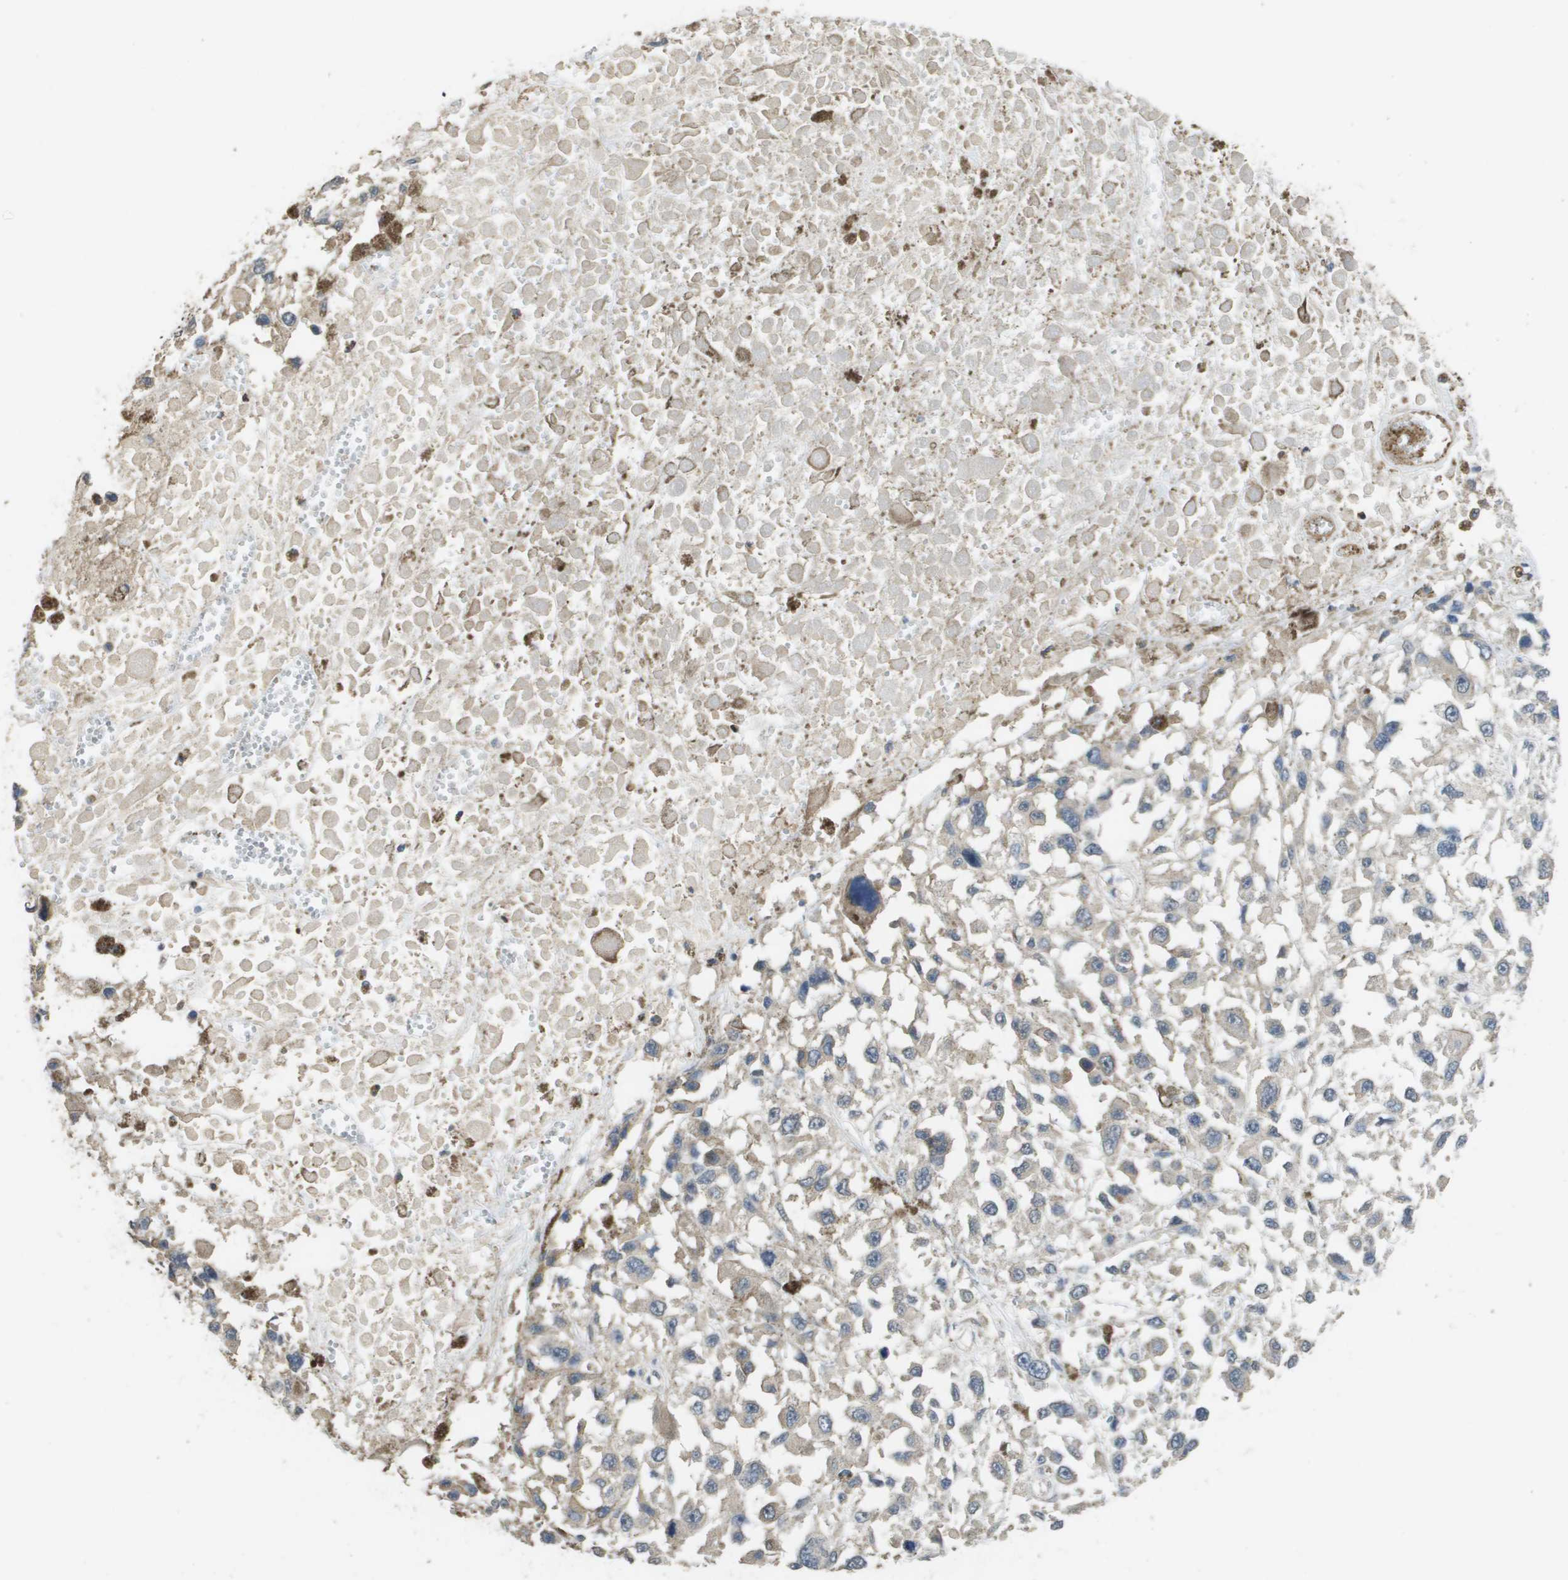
{"staining": {"intensity": "negative", "quantity": "none", "location": "none"}, "tissue": "melanoma", "cell_type": "Tumor cells", "image_type": "cancer", "snomed": [{"axis": "morphology", "description": "Malignant melanoma, Metastatic site"}, {"axis": "topography", "description": "Lymph node"}], "caption": "Immunohistochemical staining of melanoma shows no significant positivity in tumor cells.", "gene": "RAB27B", "patient": {"sex": "male", "age": 59}}